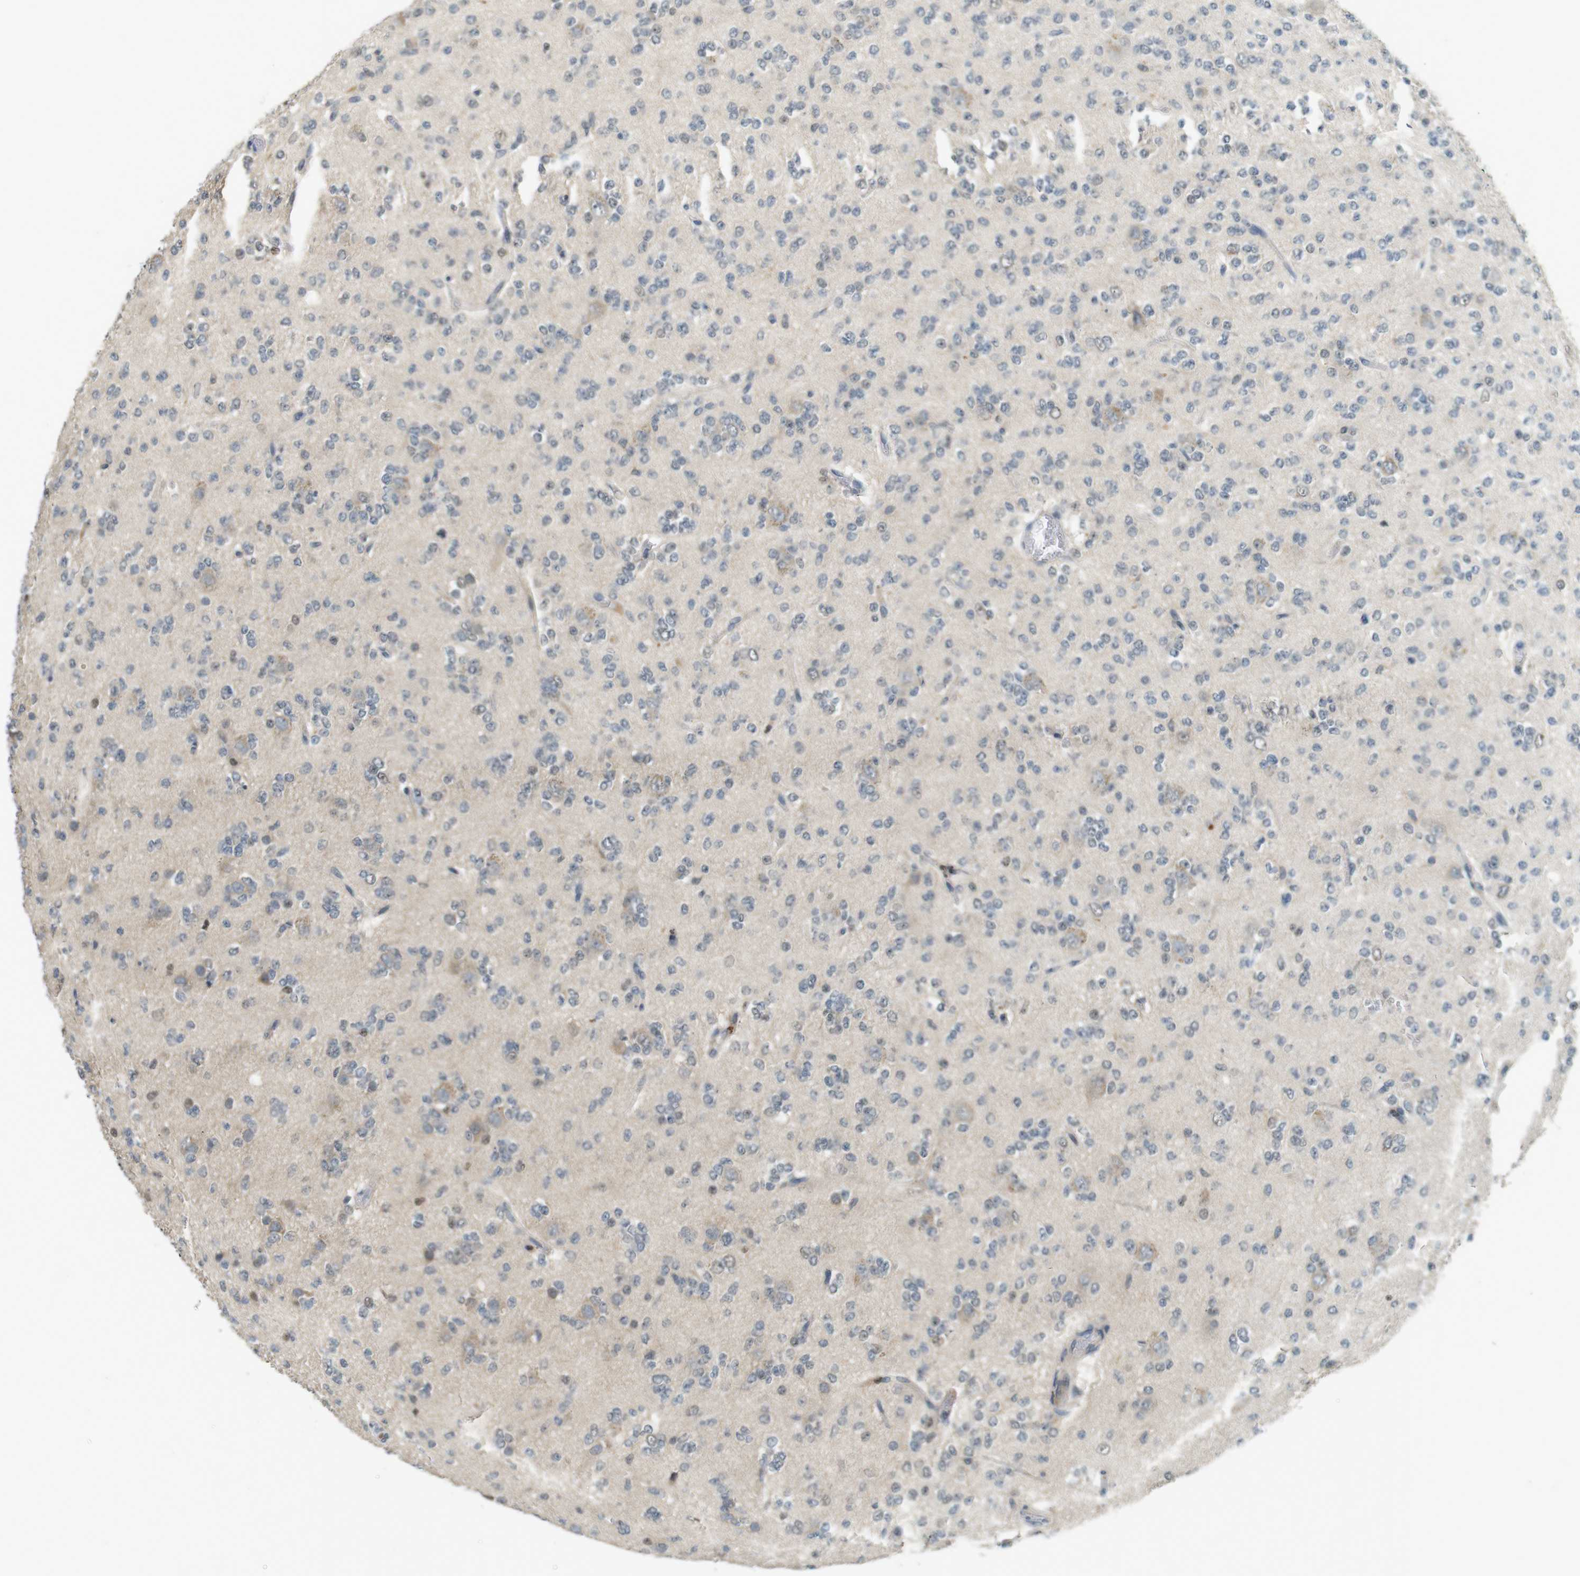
{"staining": {"intensity": "weak", "quantity": "<25%", "location": "nuclear"}, "tissue": "glioma", "cell_type": "Tumor cells", "image_type": "cancer", "snomed": [{"axis": "morphology", "description": "Glioma, malignant, Low grade"}, {"axis": "topography", "description": "Brain"}], "caption": "Tumor cells show no significant protein expression in low-grade glioma (malignant). (Immunohistochemistry (ihc), brightfield microscopy, high magnification).", "gene": "CDK14", "patient": {"sex": "male", "age": 38}}